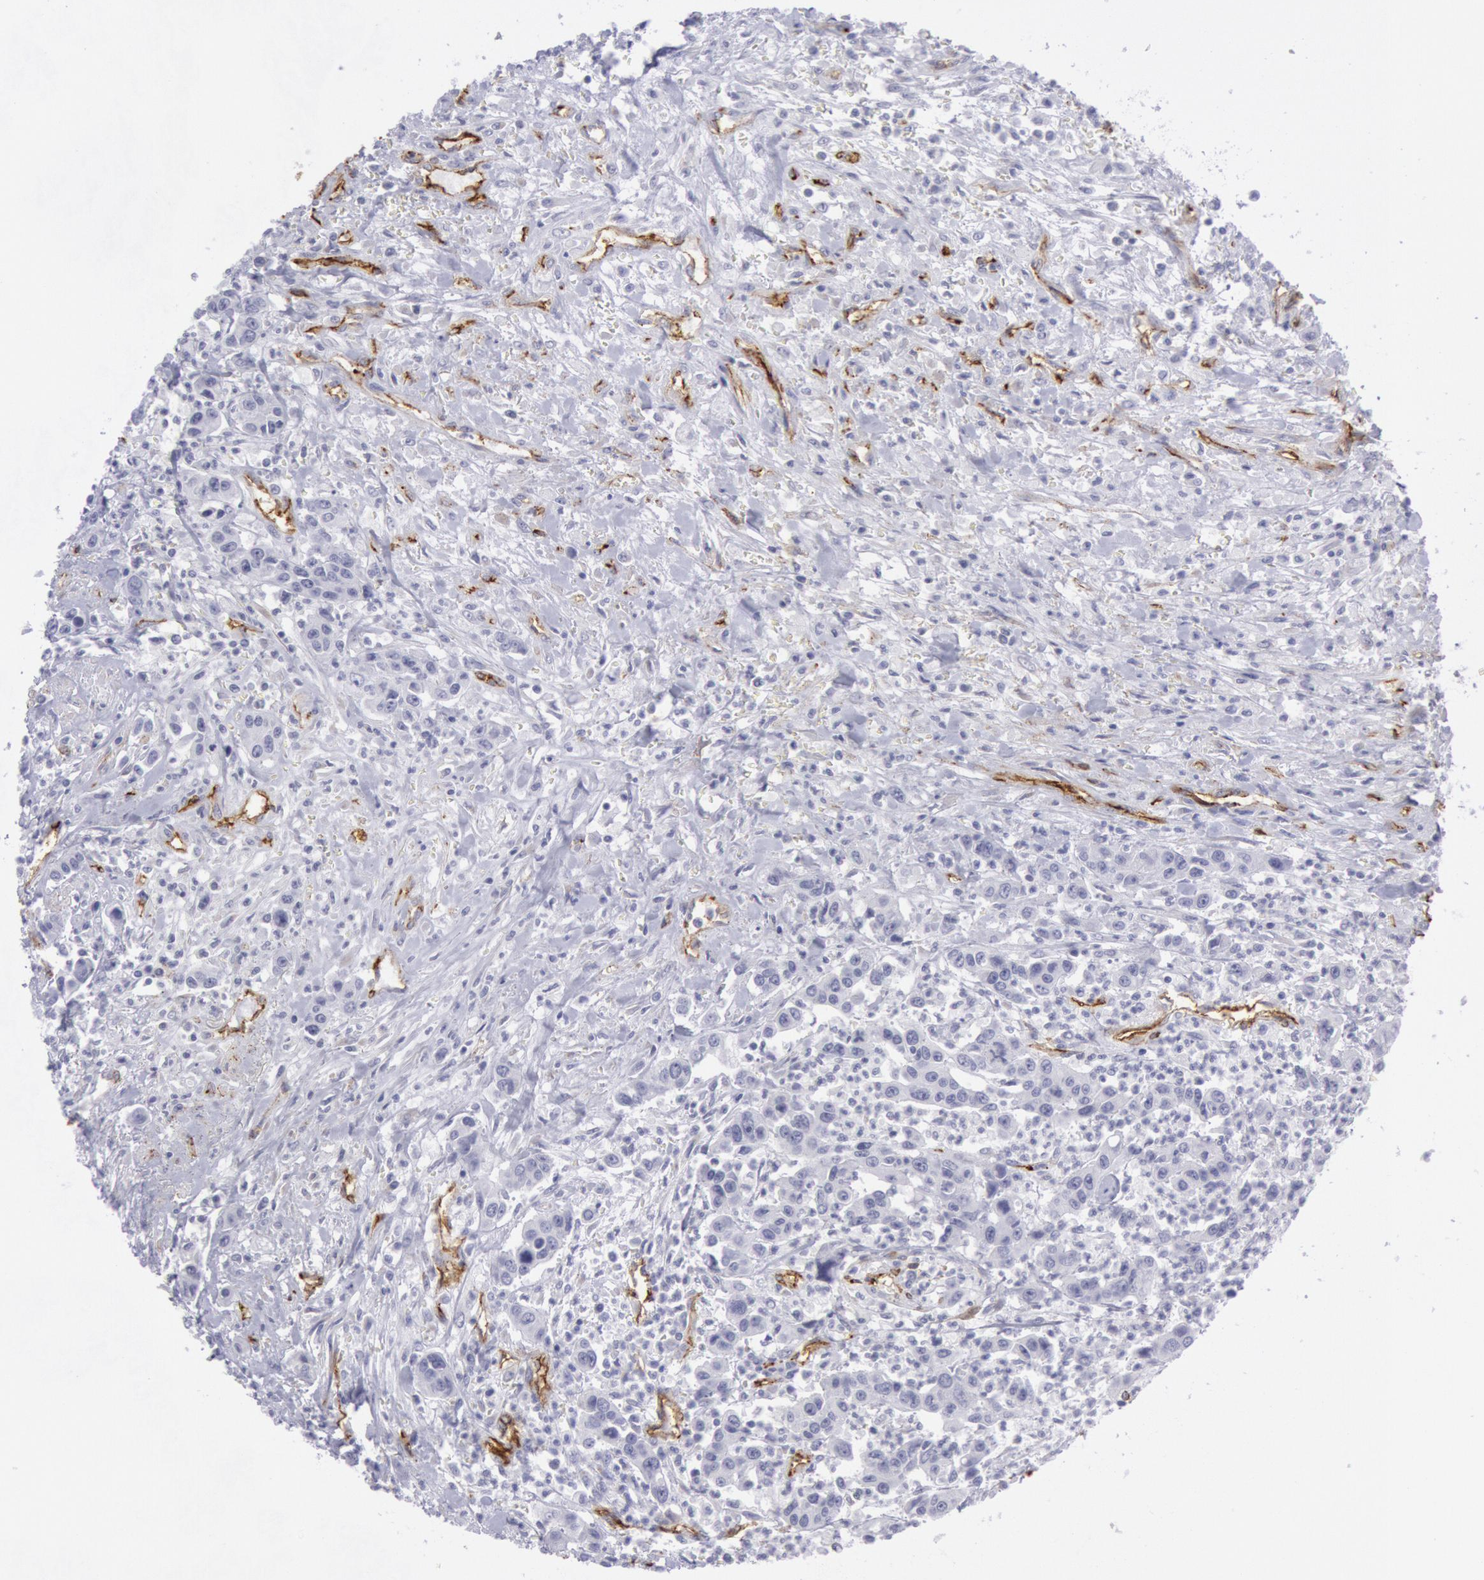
{"staining": {"intensity": "negative", "quantity": "none", "location": "none"}, "tissue": "urothelial cancer", "cell_type": "Tumor cells", "image_type": "cancer", "snomed": [{"axis": "morphology", "description": "Urothelial carcinoma, High grade"}, {"axis": "topography", "description": "Urinary bladder"}], "caption": "A high-resolution micrograph shows immunohistochemistry (IHC) staining of urothelial carcinoma (high-grade), which displays no significant staining in tumor cells. The staining is performed using DAB brown chromogen with nuclei counter-stained in using hematoxylin.", "gene": "CDH13", "patient": {"sex": "male", "age": 86}}